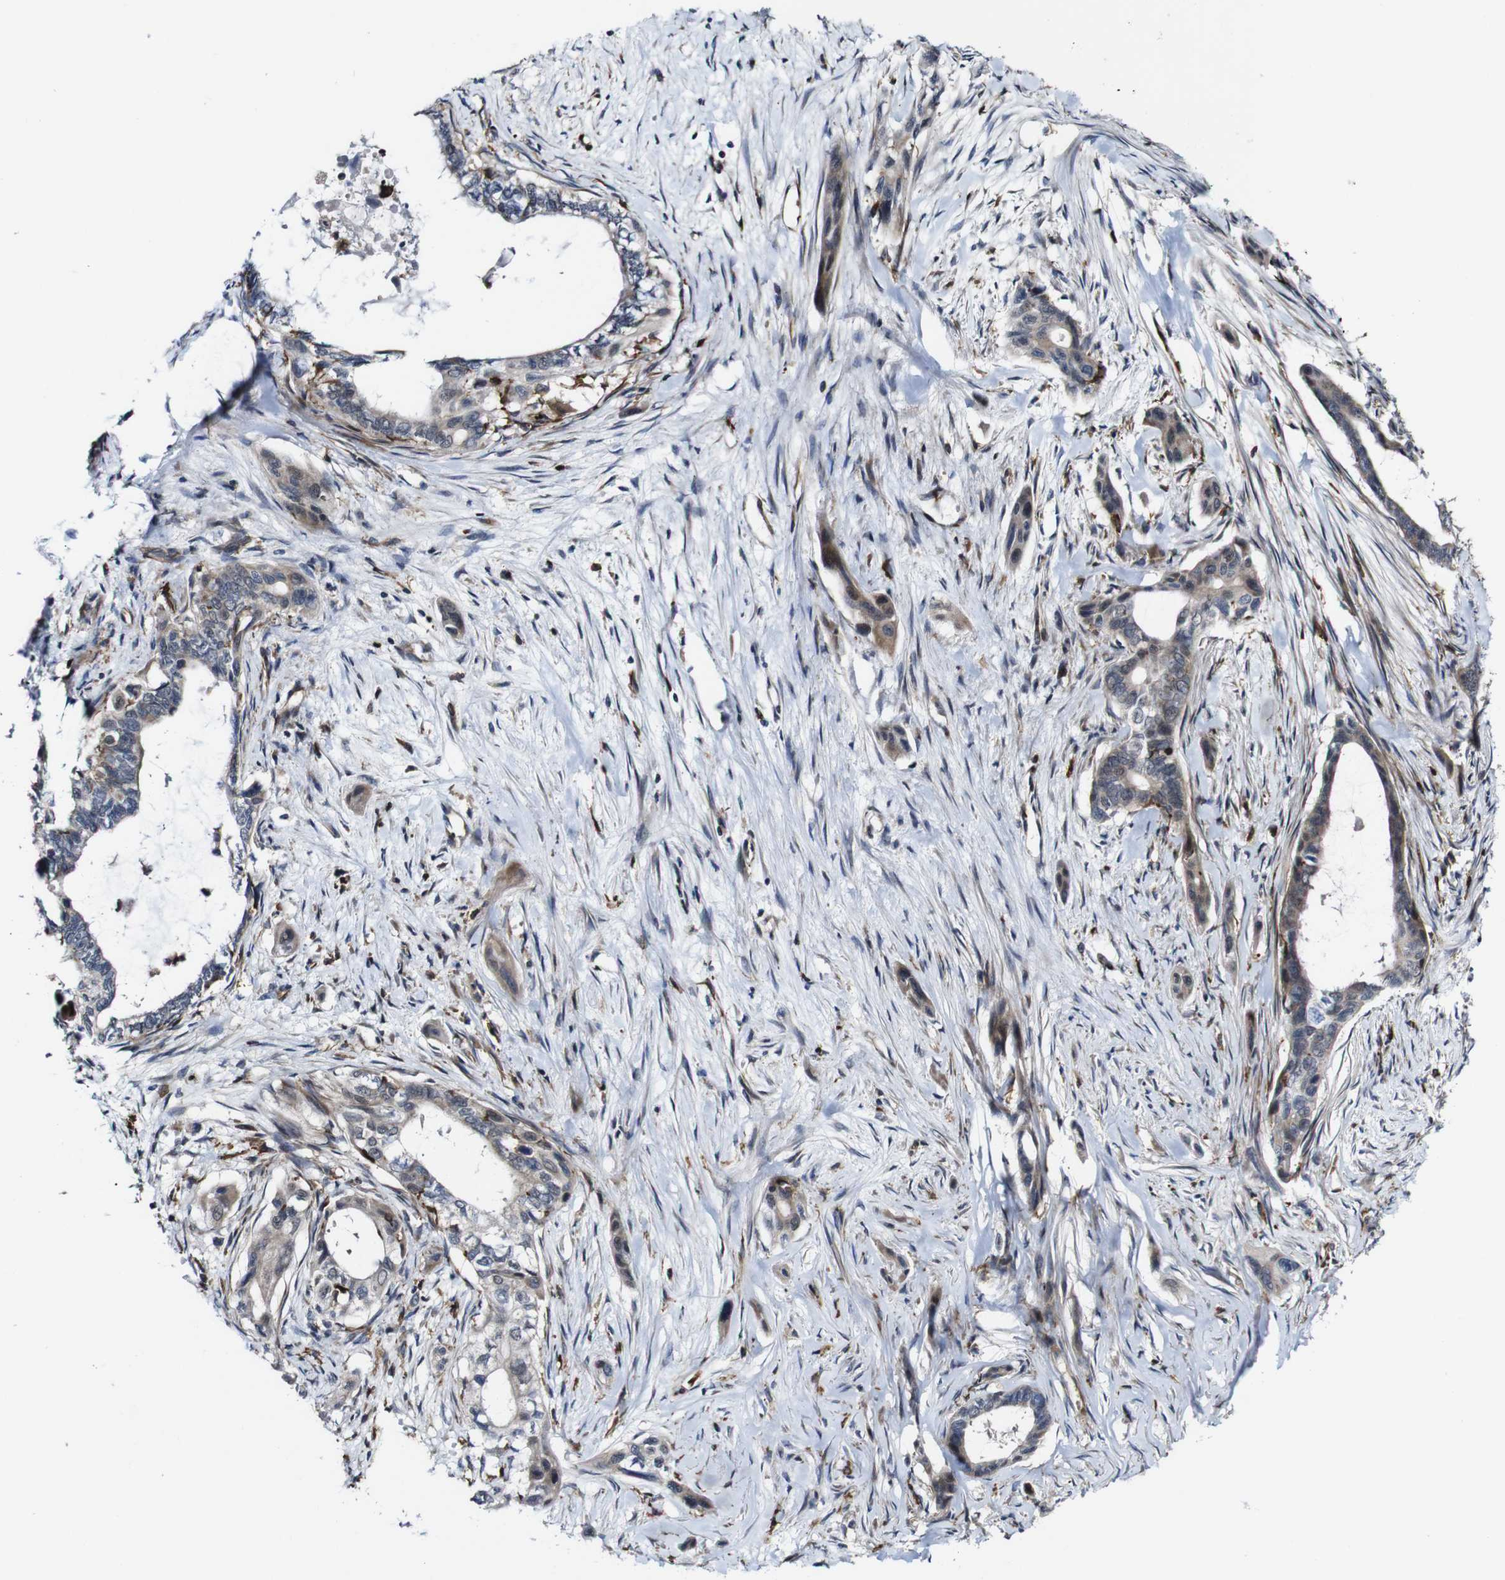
{"staining": {"intensity": "moderate", "quantity": ">75%", "location": "cytoplasmic/membranous"}, "tissue": "pancreatic cancer", "cell_type": "Tumor cells", "image_type": "cancer", "snomed": [{"axis": "morphology", "description": "Adenocarcinoma, NOS"}, {"axis": "topography", "description": "Pancreas"}], "caption": "Tumor cells display moderate cytoplasmic/membranous staining in approximately >75% of cells in pancreatic cancer (adenocarcinoma). The protein is stained brown, and the nuclei are stained in blue (DAB IHC with brightfield microscopy, high magnification).", "gene": "JAK2", "patient": {"sex": "male", "age": 73}}